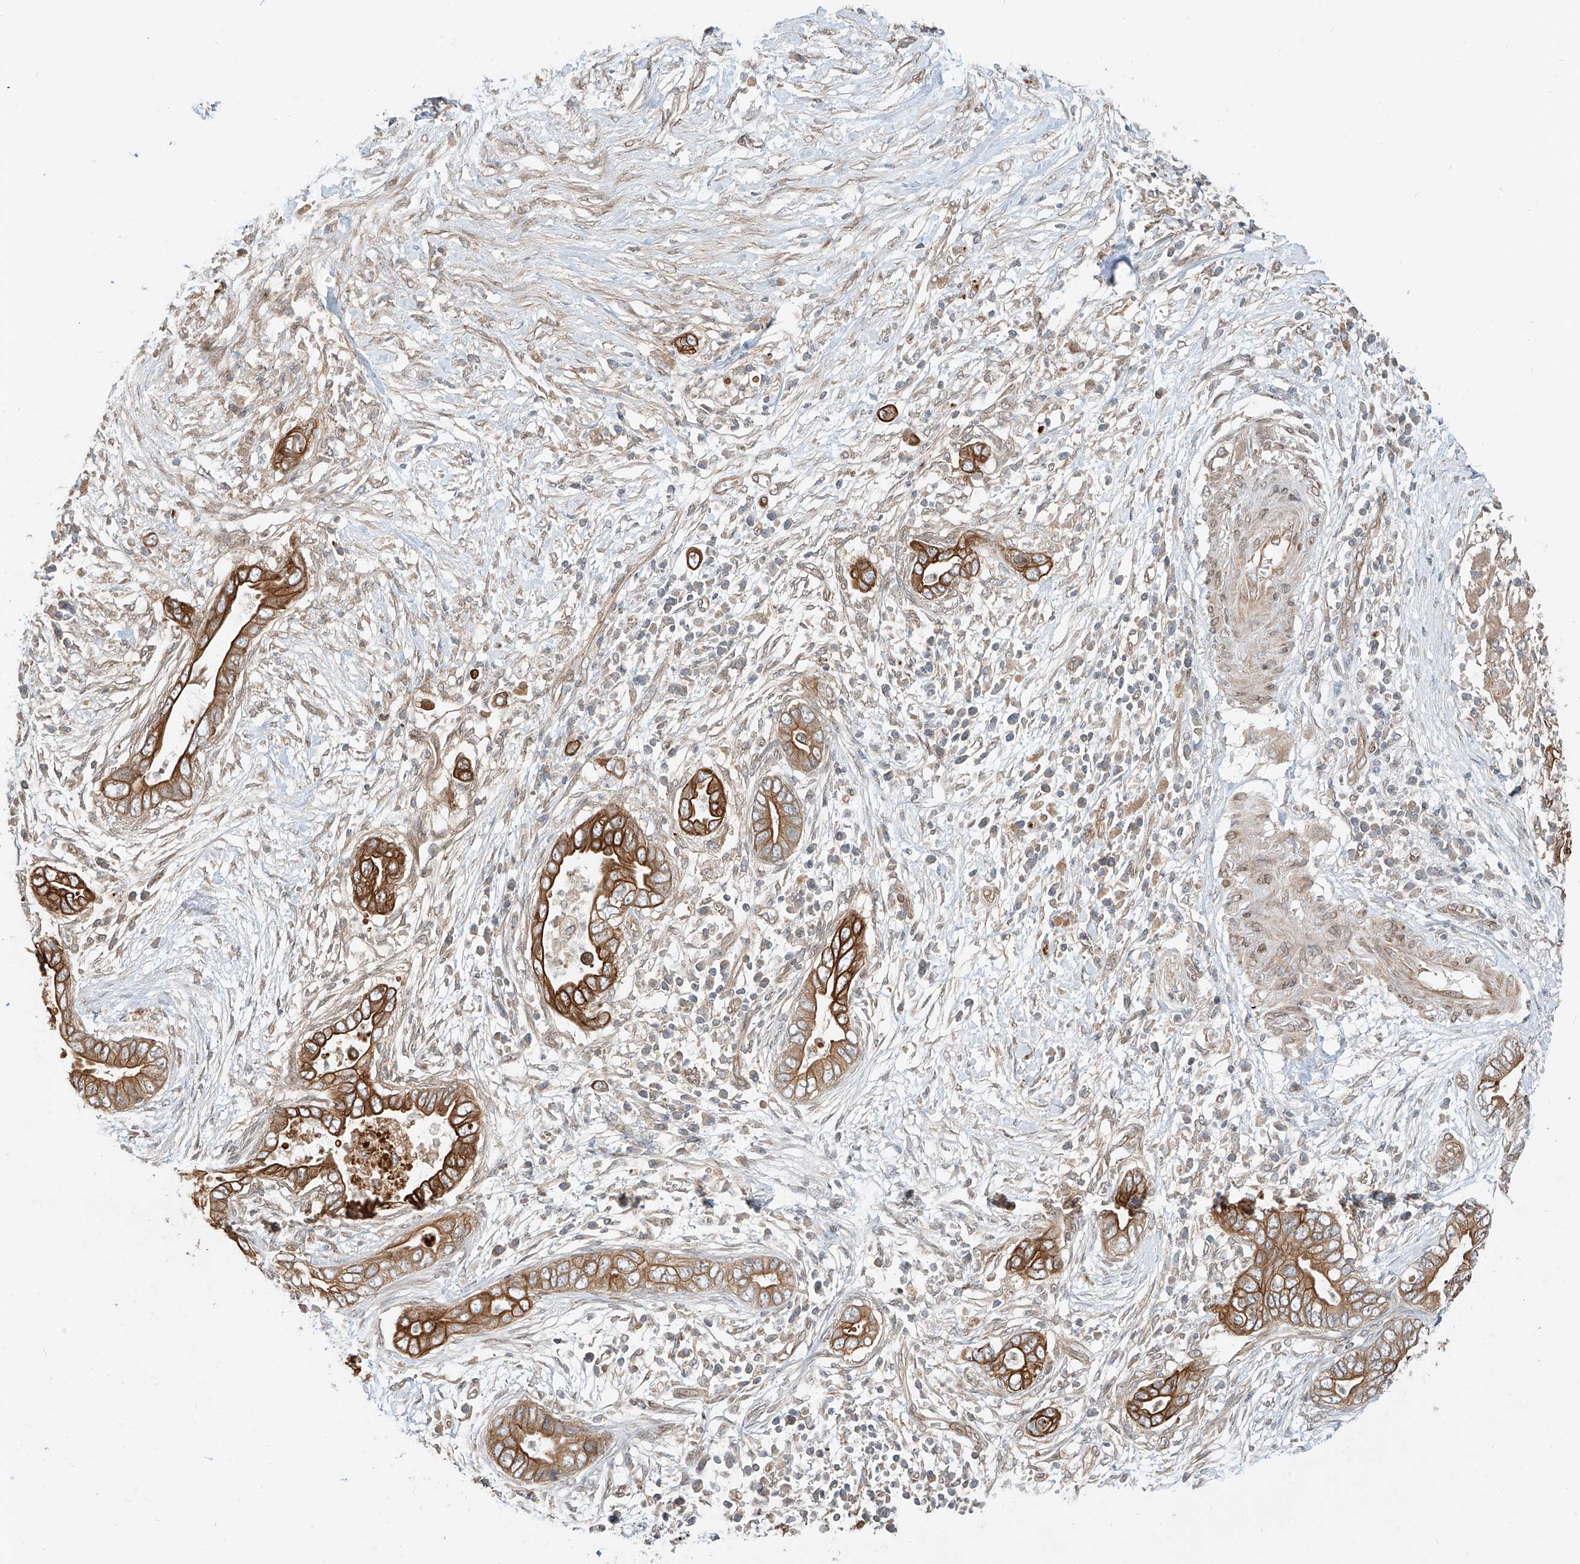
{"staining": {"intensity": "strong", "quantity": ">75%", "location": "cytoplasmic/membranous"}, "tissue": "pancreatic cancer", "cell_type": "Tumor cells", "image_type": "cancer", "snomed": [{"axis": "morphology", "description": "Adenocarcinoma, NOS"}, {"axis": "topography", "description": "Pancreas"}], "caption": "Protein expression analysis of pancreatic cancer displays strong cytoplasmic/membranous expression in about >75% of tumor cells. (IHC, brightfield microscopy, high magnification).", "gene": "CEP162", "patient": {"sex": "male", "age": 75}}